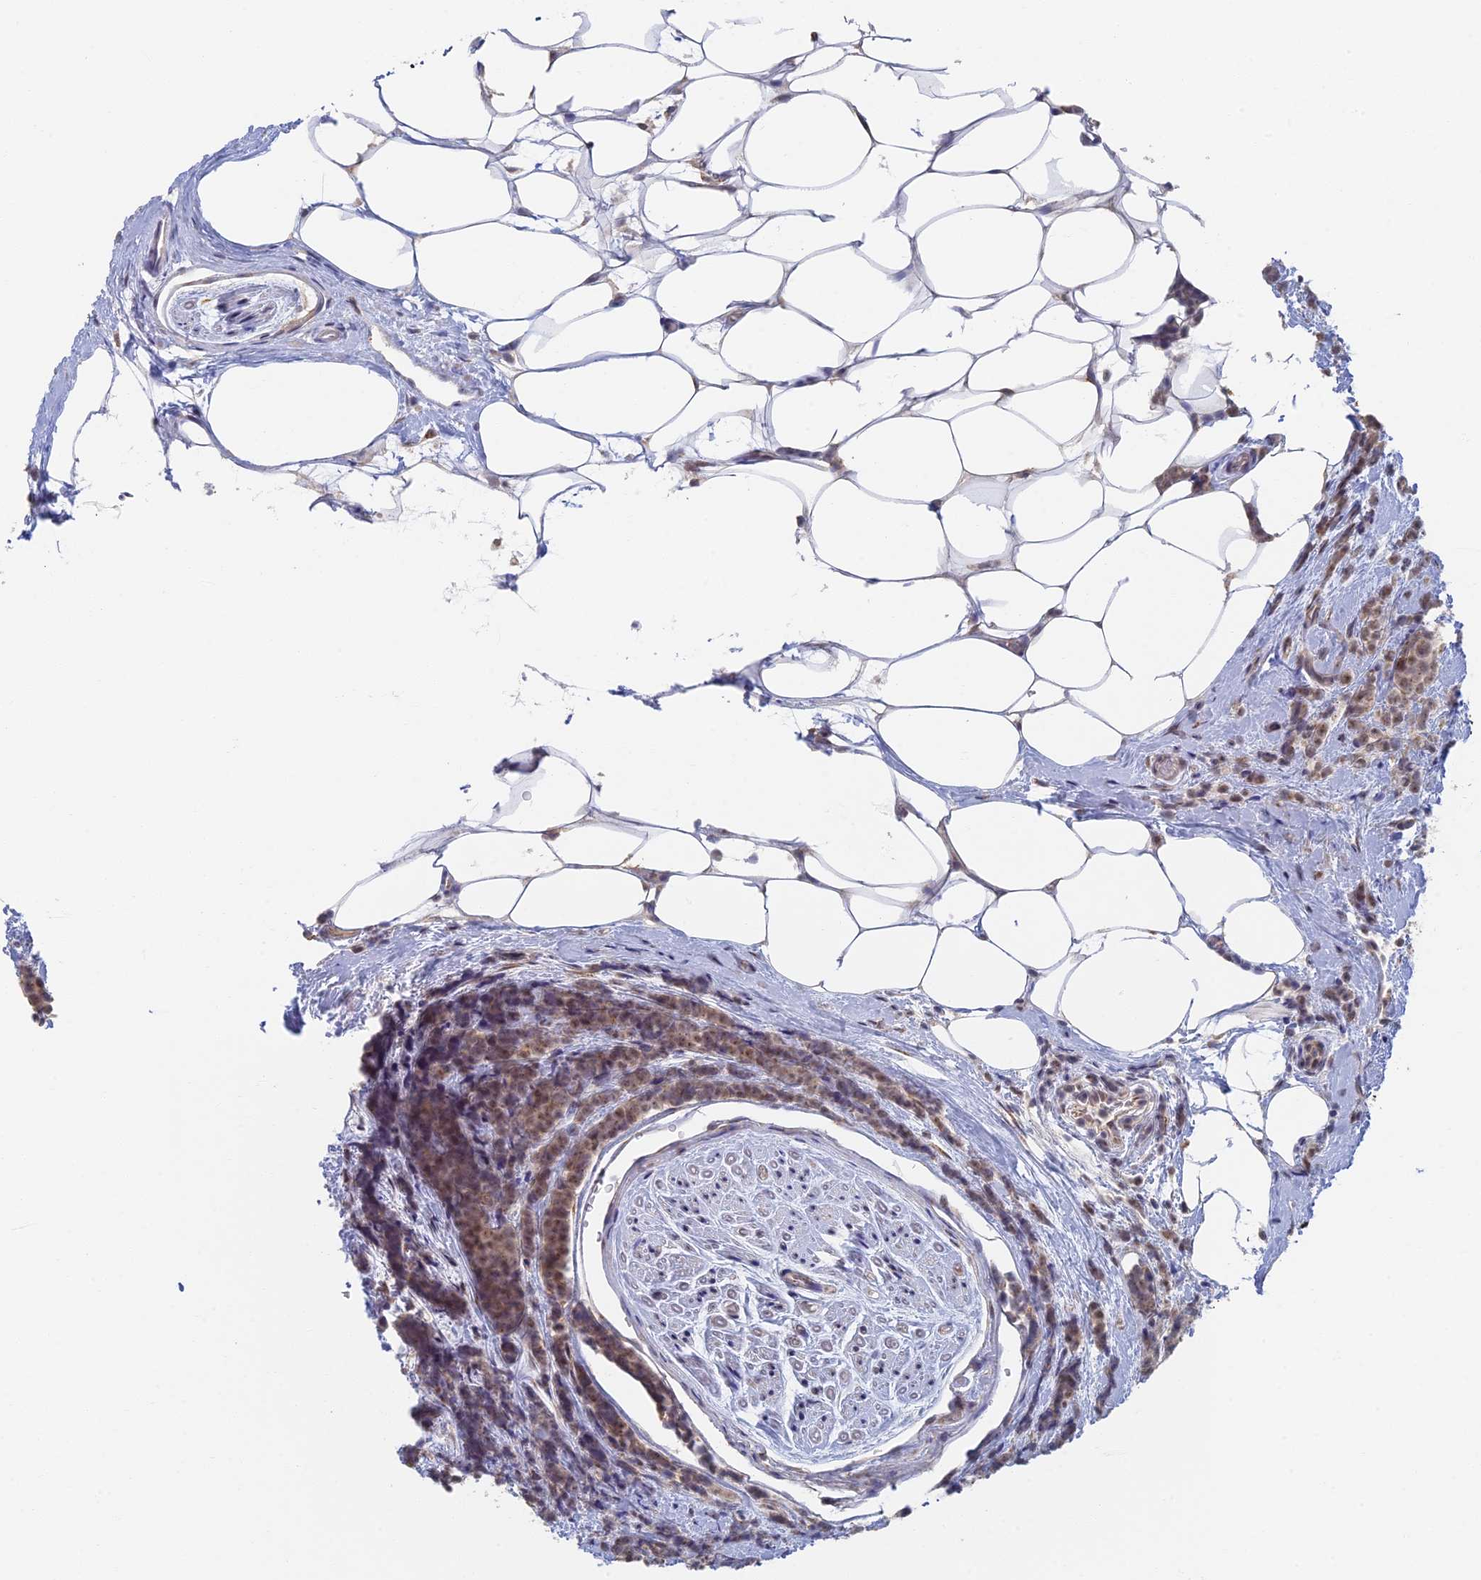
{"staining": {"intensity": "weak", "quantity": ">75%", "location": "cytoplasmic/membranous"}, "tissue": "breast cancer", "cell_type": "Tumor cells", "image_type": "cancer", "snomed": [{"axis": "morphology", "description": "Lobular carcinoma"}, {"axis": "topography", "description": "Breast"}], "caption": "Immunohistochemical staining of breast cancer displays weak cytoplasmic/membranous protein positivity in approximately >75% of tumor cells.", "gene": "GPATCH1", "patient": {"sex": "female", "age": 58}}